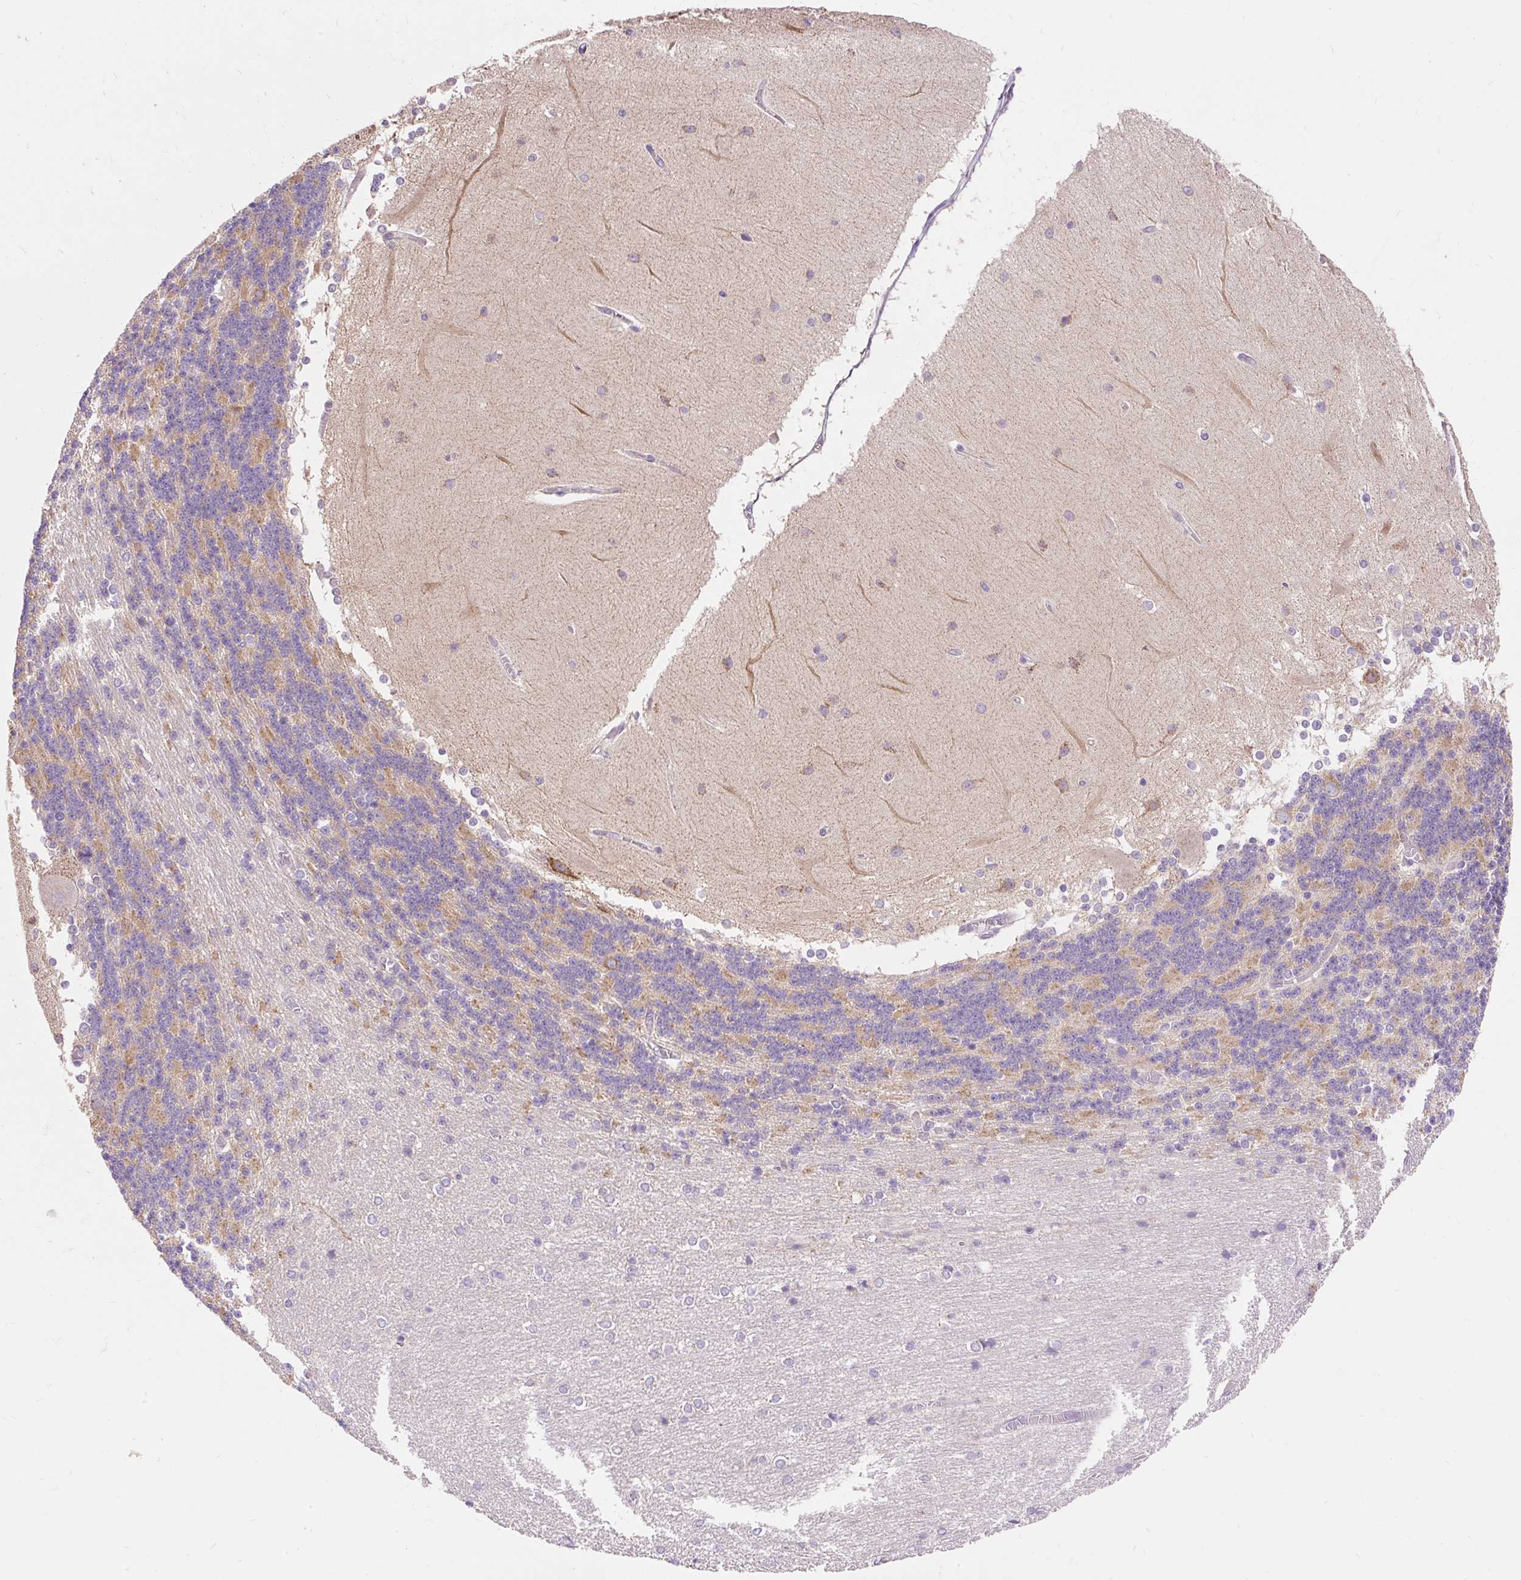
{"staining": {"intensity": "weak", "quantity": "25%-75%", "location": "cytoplasmic/membranous"}, "tissue": "cerebellum", "cell_type": "Cells in granular layer", "image_type": "normal", "snomed": [{"axis": "morphology", "description": "Normal tissue, NOS"}, {"axis": "topography", "description": "Cerebellum"}], "caption": "DAB immunohistochemical staining of benign cerebellum displays weak cytoplasmic/membranous protein staining in approximately 25%-75% of cells in granular layer.", "gene": "PMAIP1", "patient": {"sex": "female", "age": 54}}